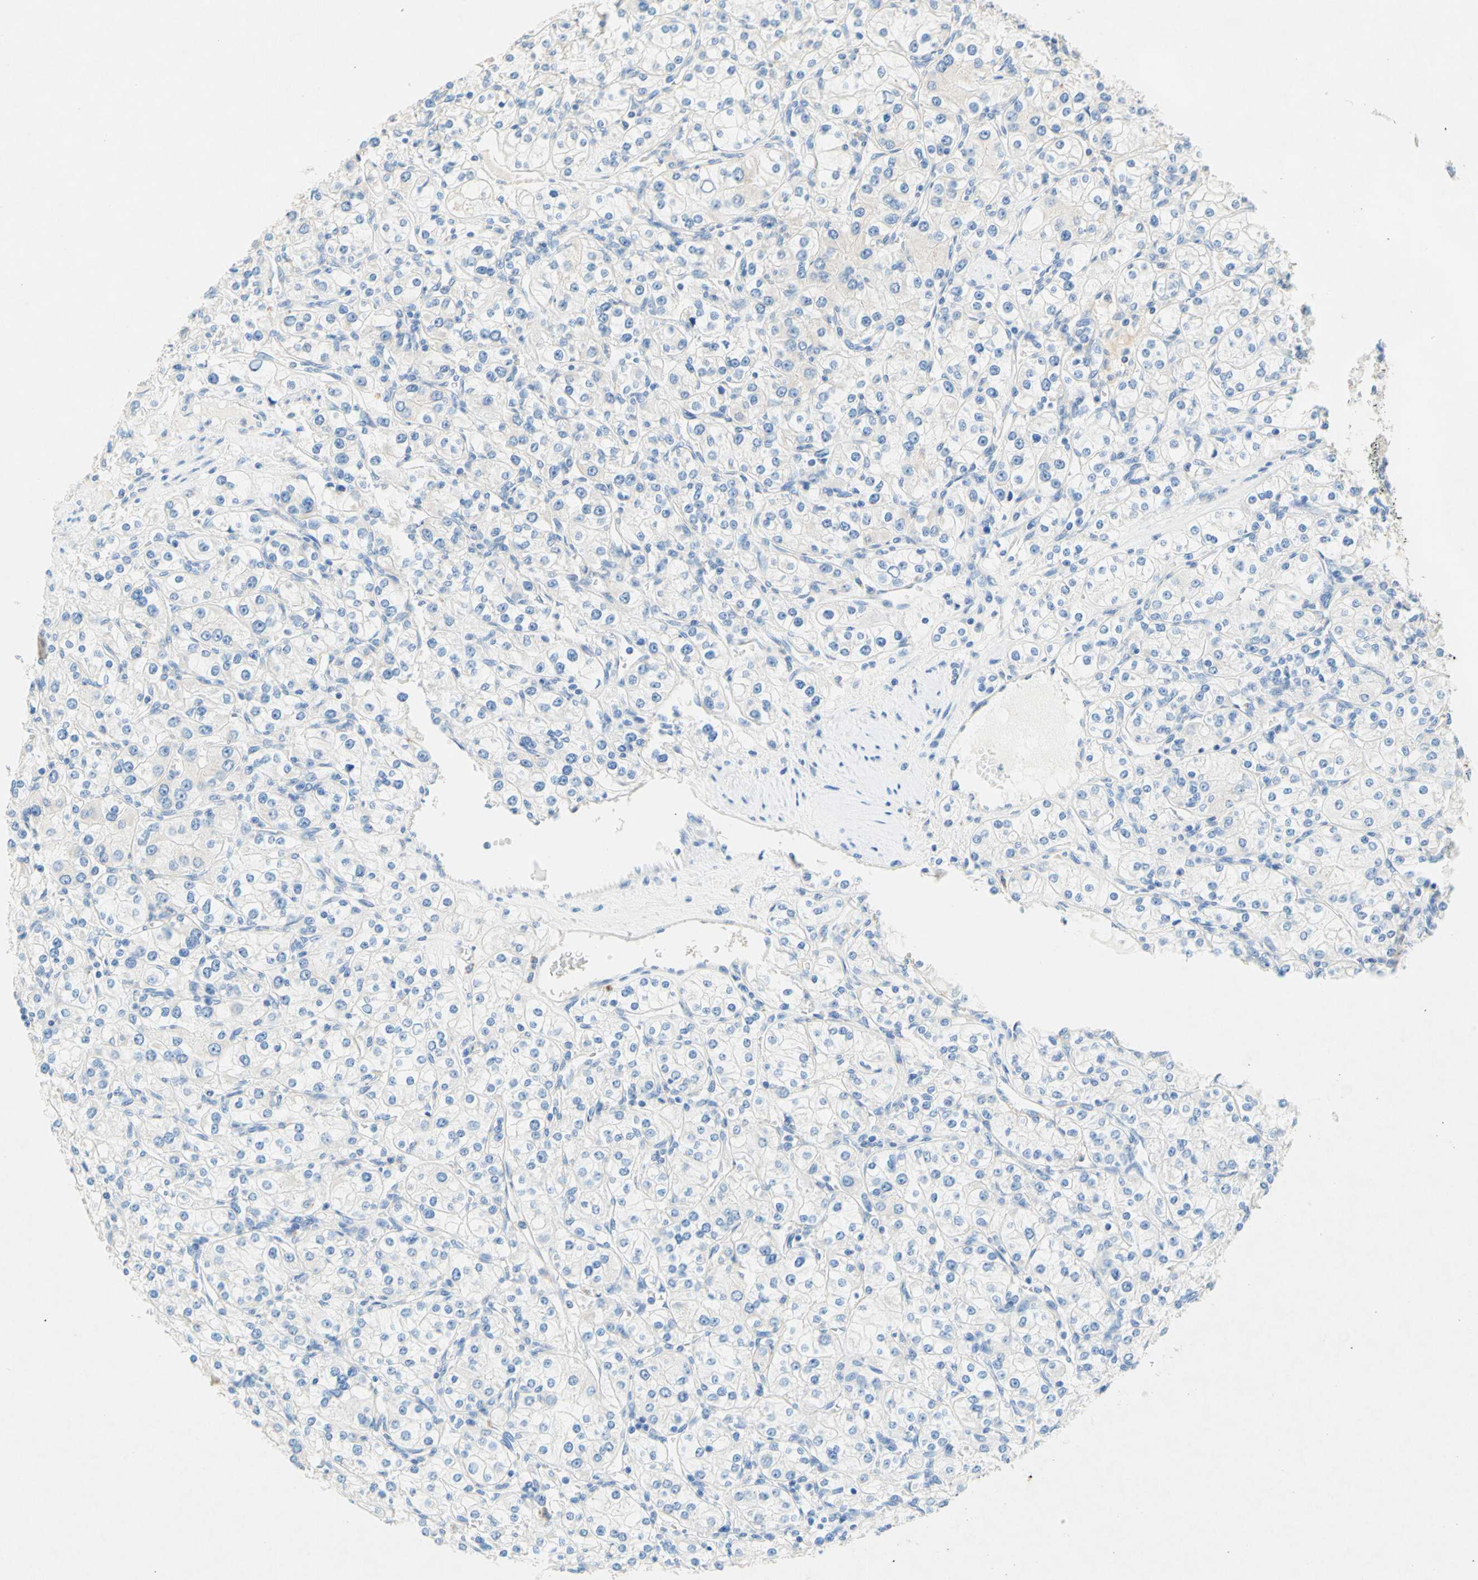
{"staining": {"intensity": "negative", "quantity": "none", "location": "none"}, "tissue": "renal cancer", "cell_type": "Tumor cells", "image_type": "cancer", "snomed": [{"axis": "morphology", "description": "Adenocarcinoma, NOS"}, {"axis": "topography", "description": "Kidney"}], "caption": "This photomicrograph is of adenocarcinoma (renal) stained with immunohistochemistry to label a protein in brown with the nuclei are counter-stained blue. There is no staining in tumor cells.", "gene": "SLC46A1", "patient": {"sex": "male", "age": 77}}